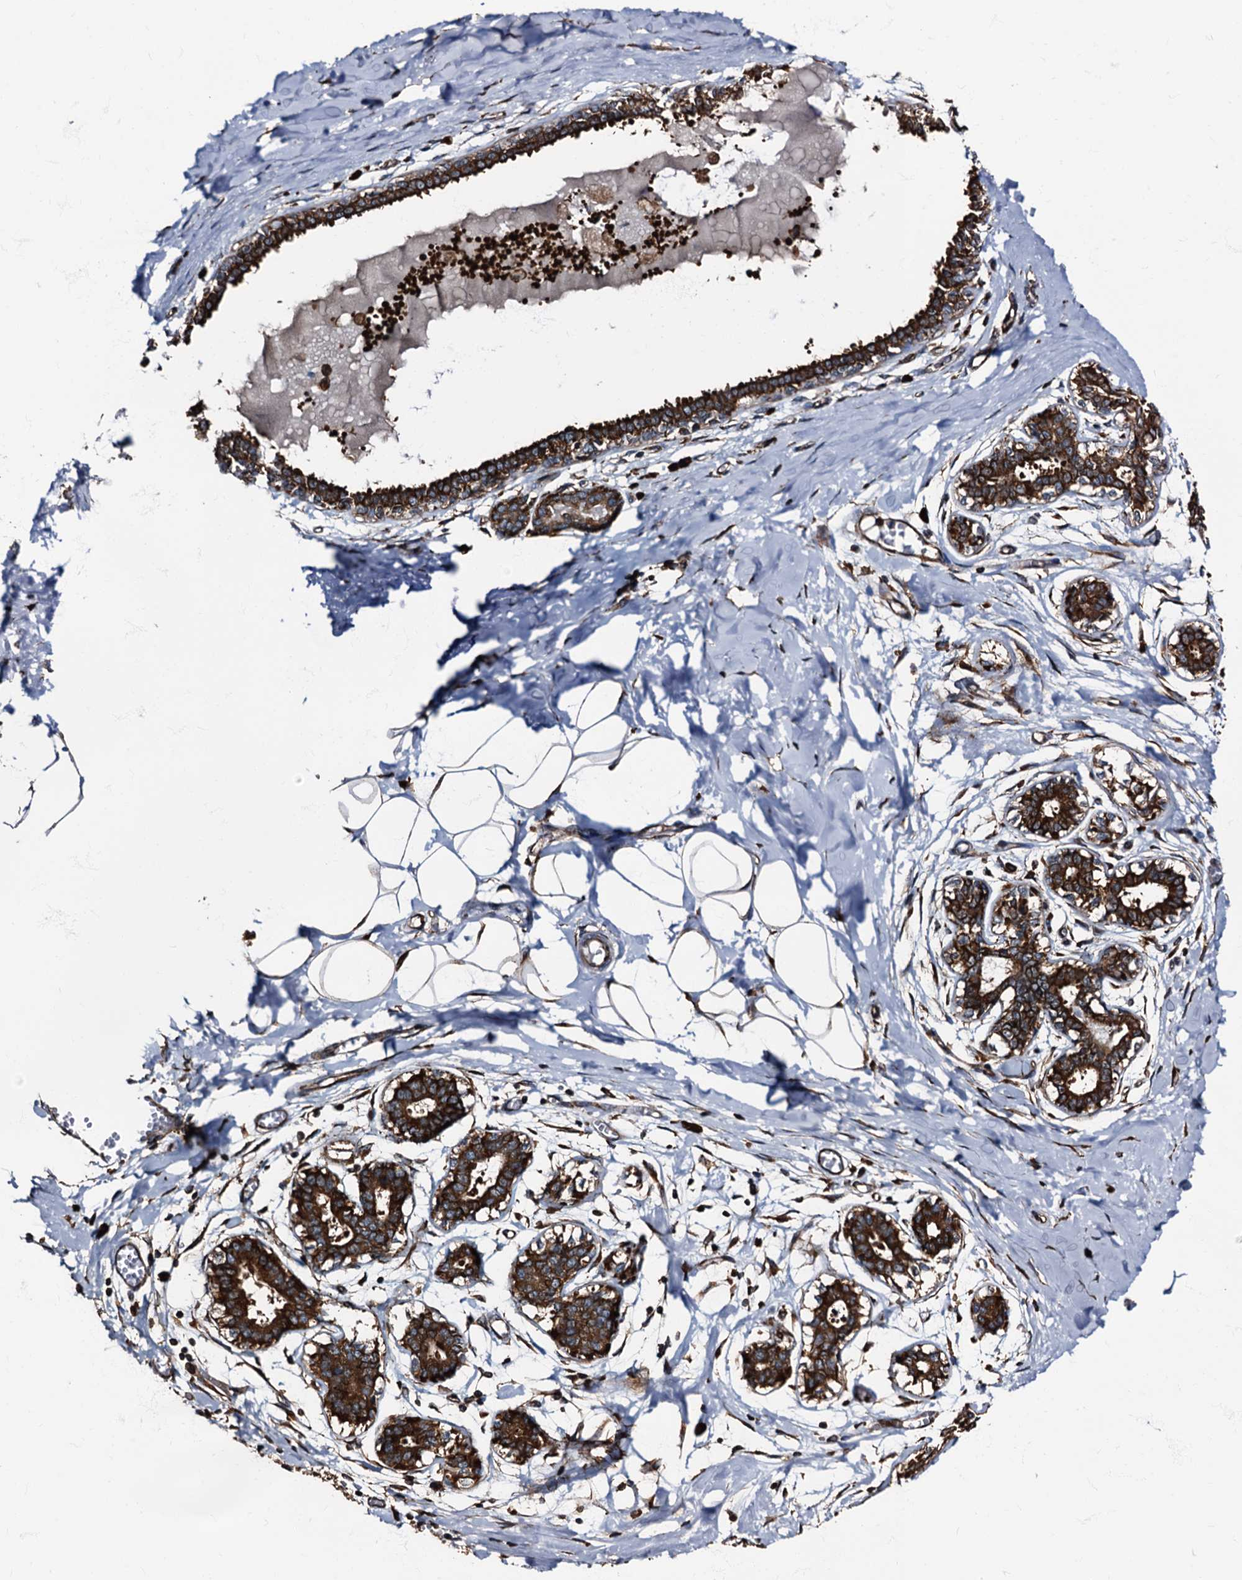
{"staining": {"intensity": "moderate", "quantity": ">75%", "location": "cytoplasmic/membranous"}, "tissue": "breast", "cell_type": "Adipocytes", "image_type": "normal", "snomed": [{"axis": "morphology", "description": "Normal tissue, NOS"}, {"axis": "topography", "description": "Breast"}], "caption": "This is an image of IHC staining of benign breast, which shows moderate expression in the cytoplasmic/membranous of adipocytes.", "gene": "ATP2C1", "patient": {"sex": "female", "age": 27}}